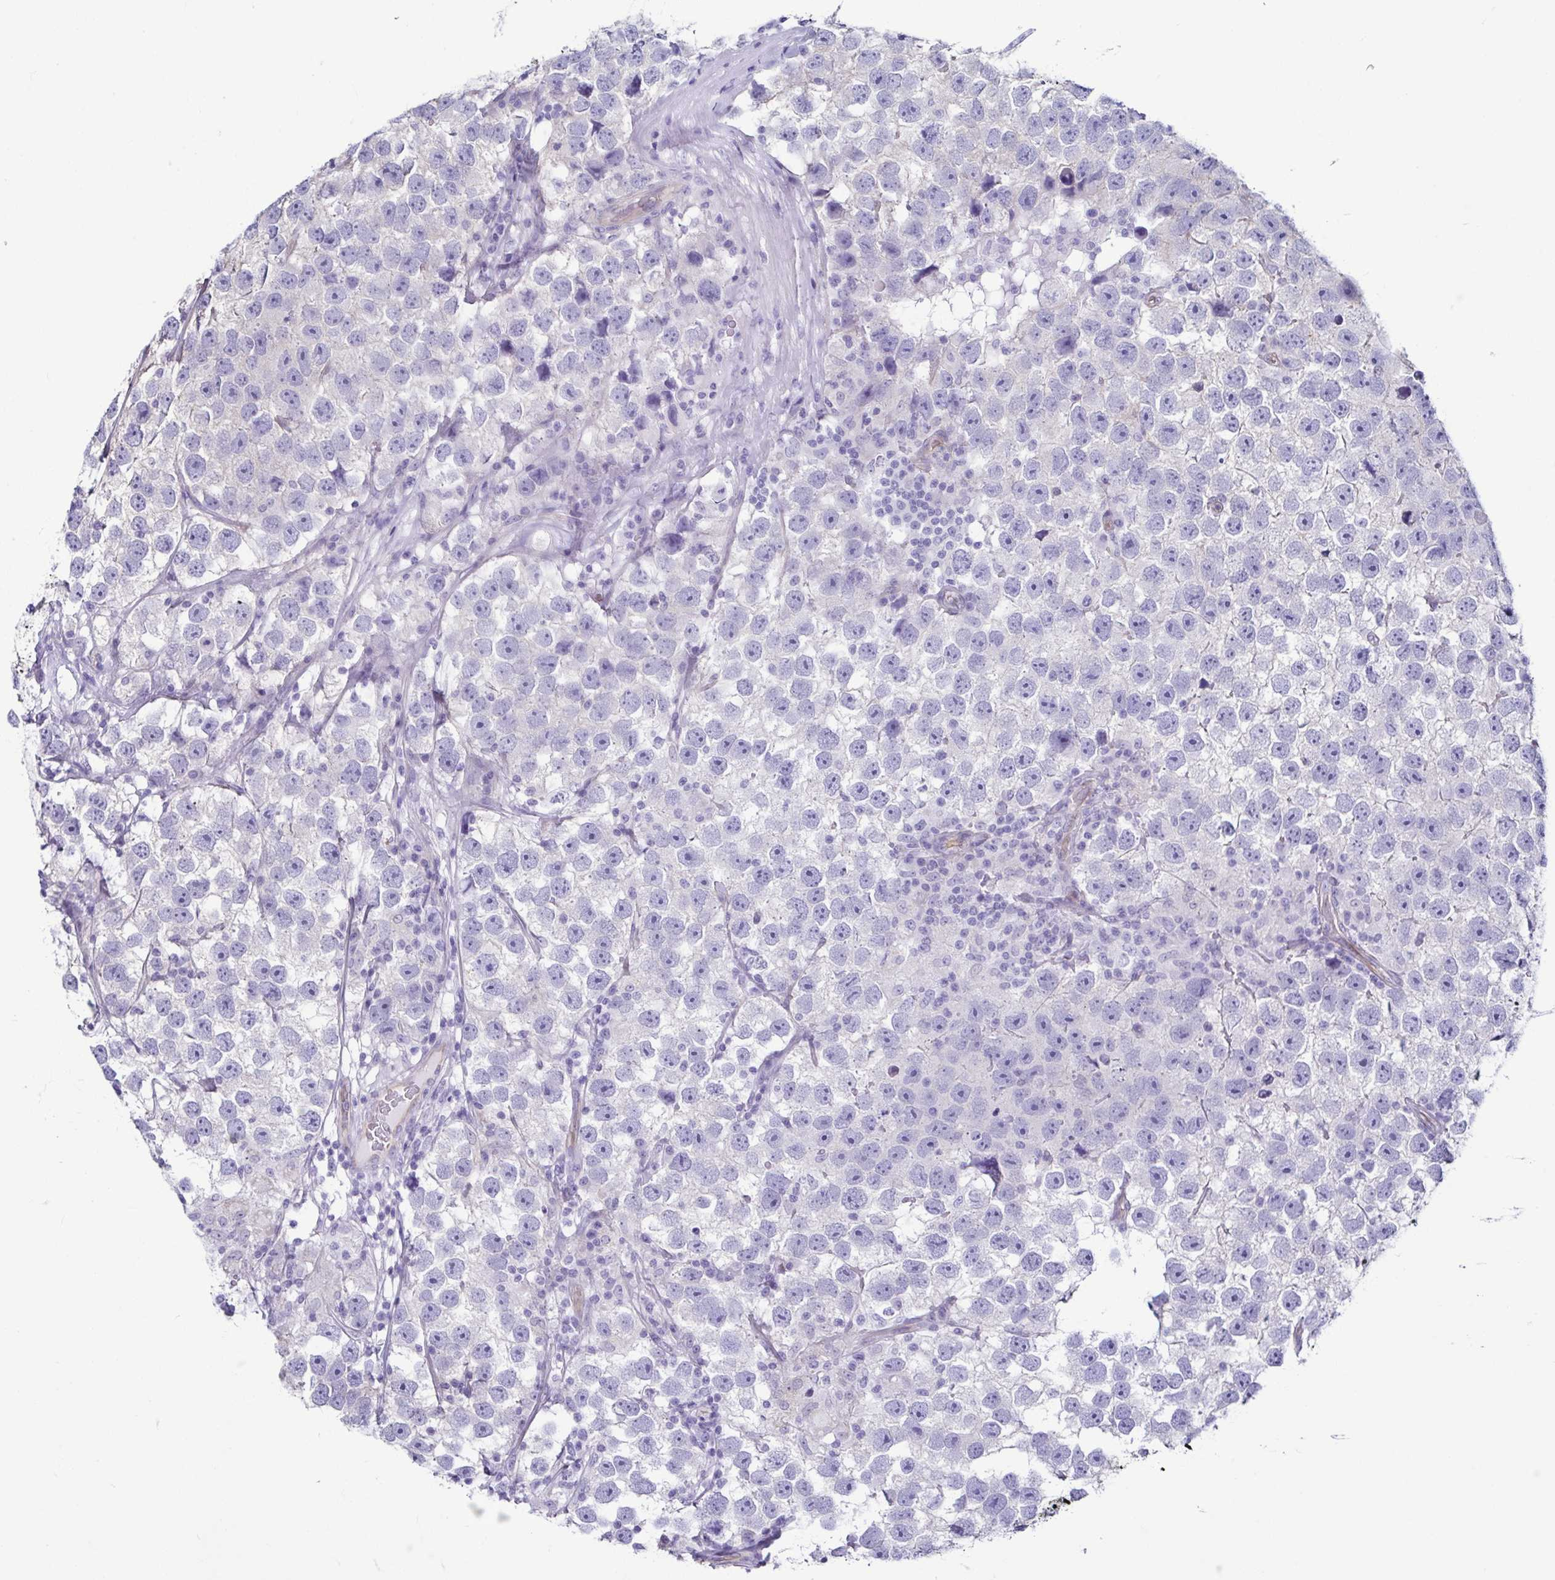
{"staining": {"intensity": "negative", "quantity": "none", "location": "none"}, "tissue": "testis cancer", "cell_type": "Tumor cells", "image_type": "cancer", "snomed": [{"axis": "morphology", "description": "Seminoma, NOS"}, {"axis": "topography", "description": "Testis"}], "caption": "The histopathology image shows no significant positivity in tumor cells of testis cancer (seminoma).", "gene": "CASP14", "patient": {"sex": "male", "age": 26}}